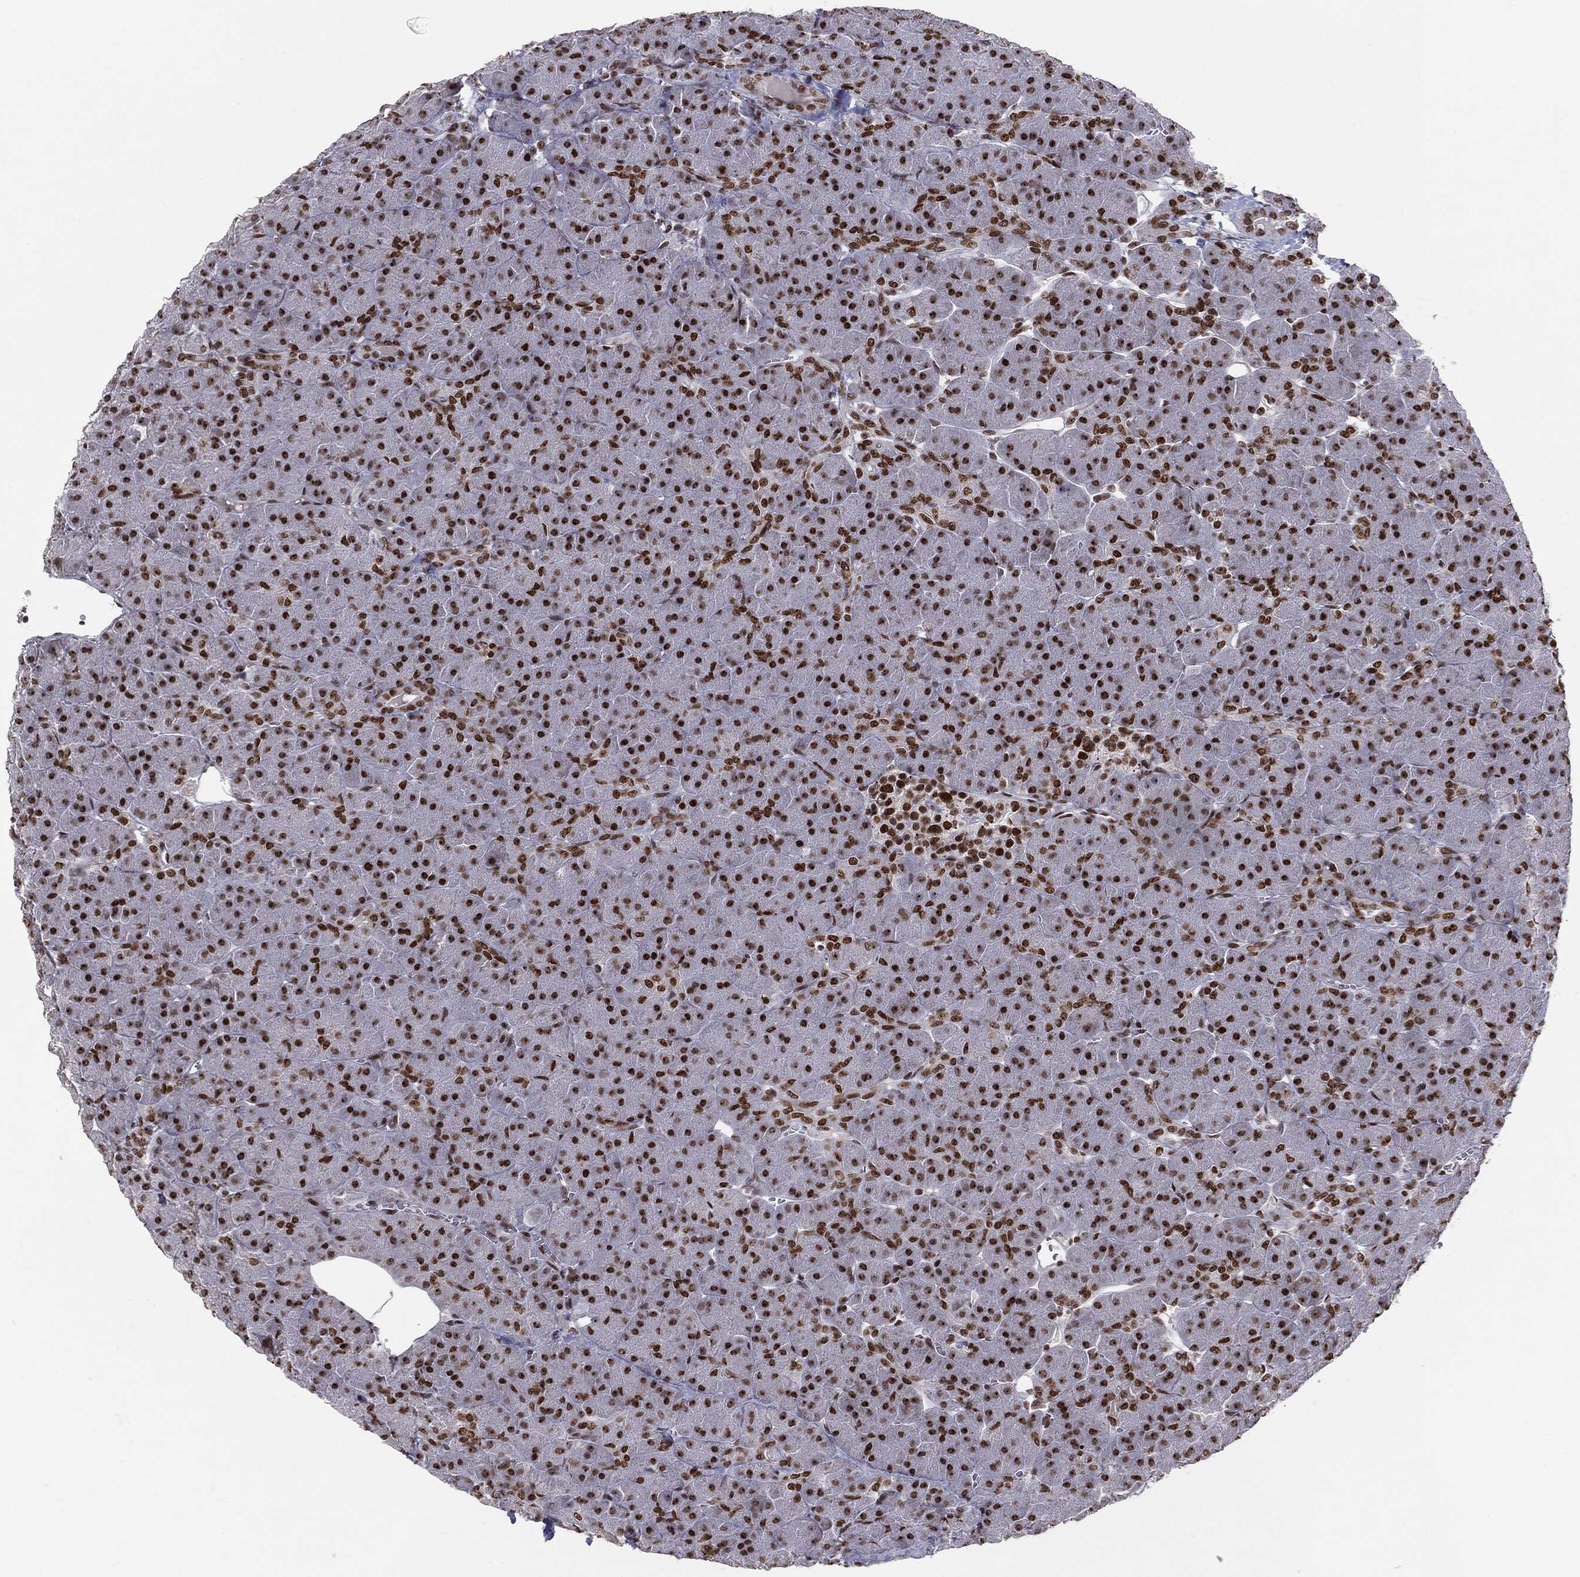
{"staining": {"intensity": "strong", "quantity": ">75%", "location": "nuclear"}, "tissue": "pancreas", "cell_type": "Exocrine glandular cells", "image_type": "normal", "snomed": [{"axis": "morphology", "description": "Normal tissue, NOS"}, {"axis": "topography", "description": "Pancreas"}], "caption": "The histopathology image exhibits a brown stain indicating the presence of a protein in the nuclear of exocrine glandular cells in pancreas.", "gene": "MDC1", "patient": {"sex": "male", "age": 61}}